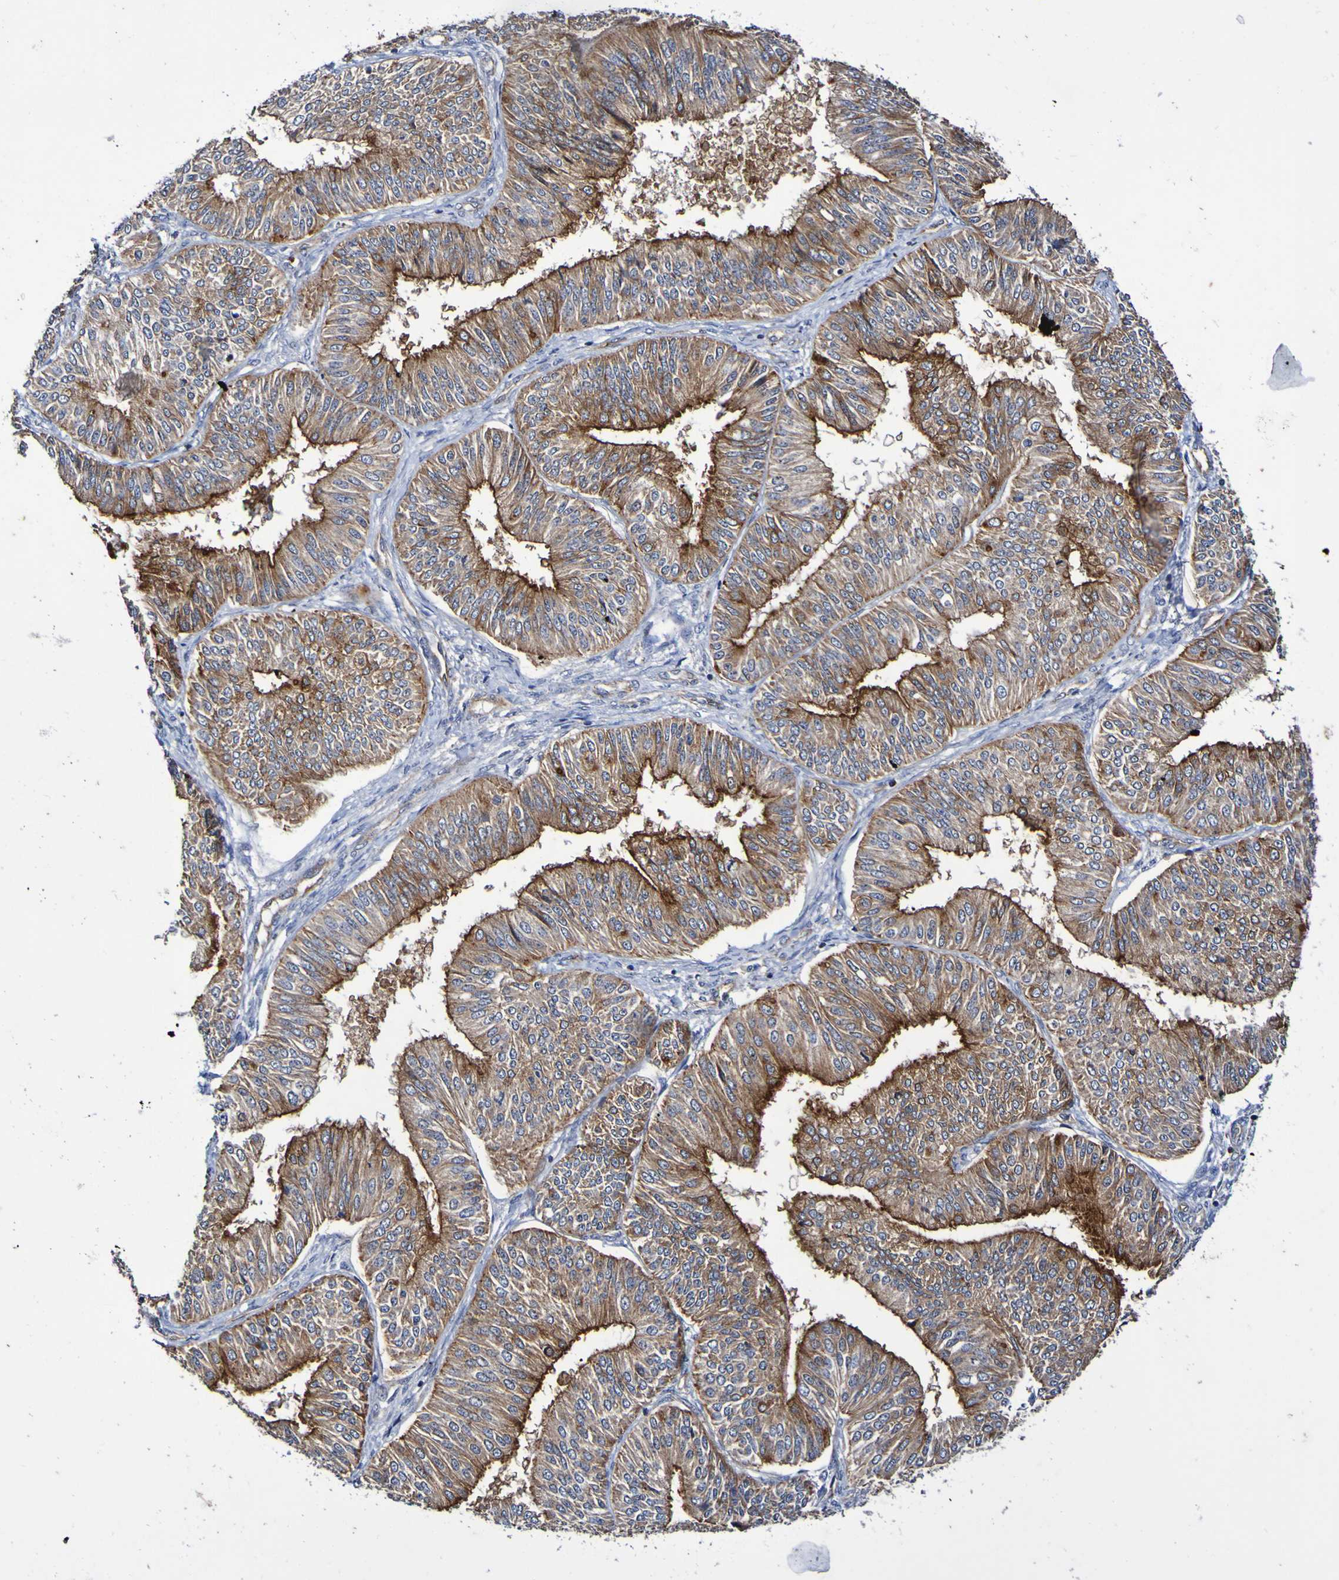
{"staining": {"intensity": "strong", "quantity": ">75%", "location": "cytoplasmic/membranous"}, "tissue": "endometrial cancer", "cell_type": "Tumor cells", "image_type": "cancer", "snomed": [{"axis": "morphology", "description": "Adenocarcinoma, NOS"}, {"axis": "topography", "description": "Endometrium"}], "caption": "IHC histopathology image of neoplastic tissue: human endometrial cancer stained using immunohistochemistry (IHC) displays high levels of strong protein expression localized specifically in the cytoplasmic/membranous of tumor cells, appearing as a cytoplasmic/membranous brown color.", "gene": "GJB1", "patient": {"sex": "female", "age": 58}}